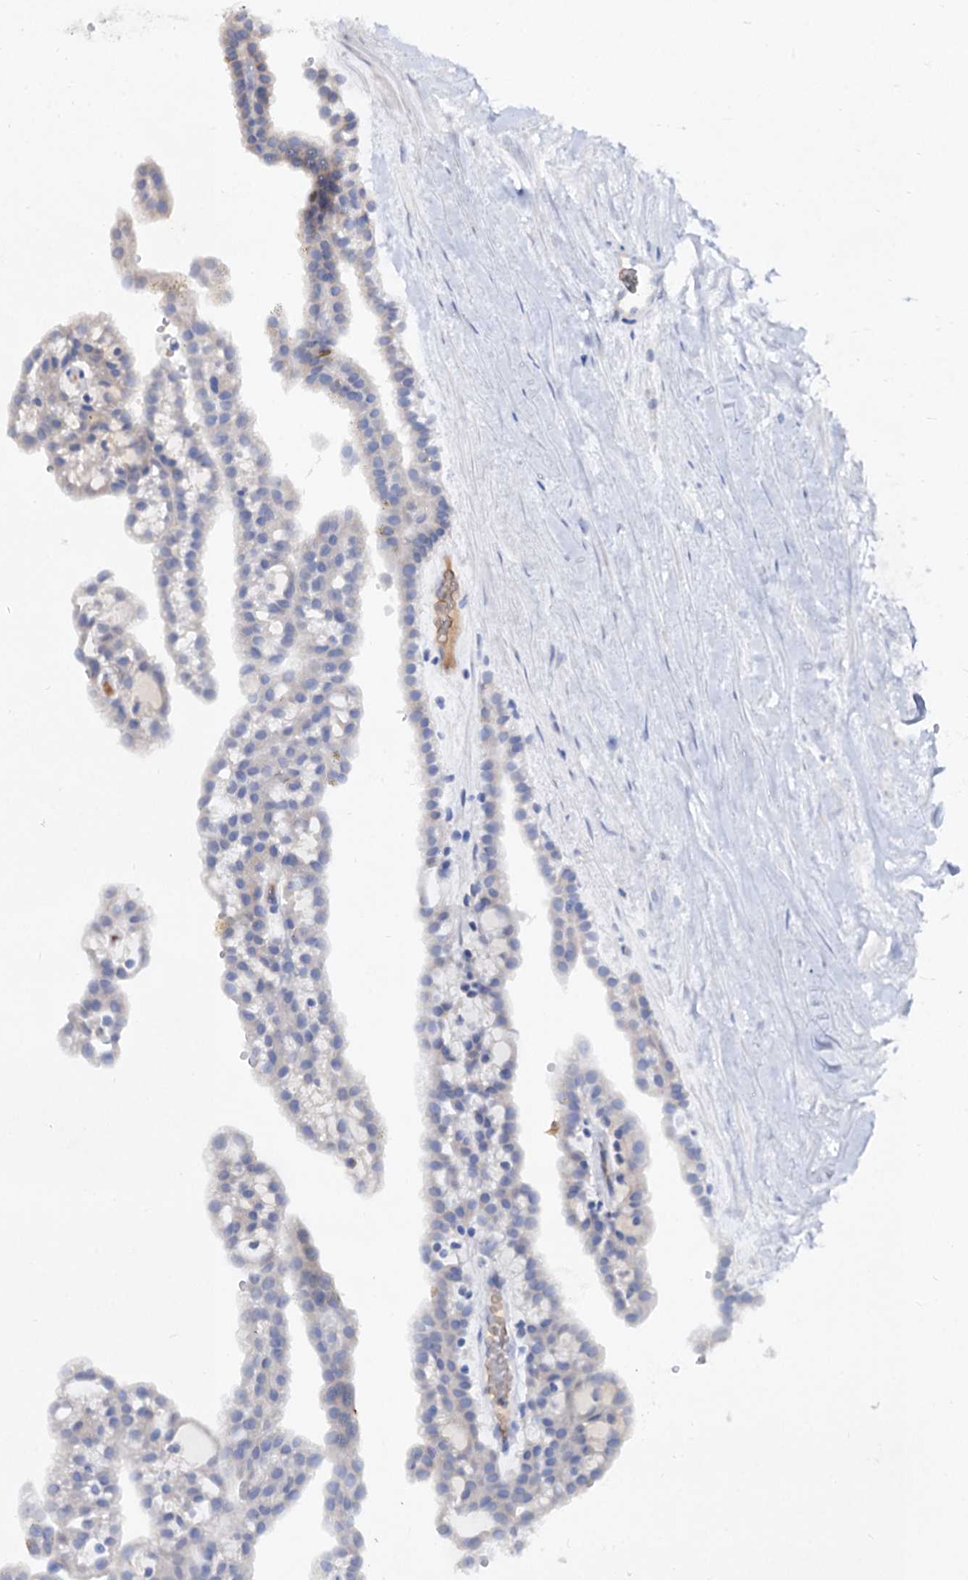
{"staining": {"intensity": "weak", "quantity": "<25%", "location": "cytoplasmic/membranous"}, "tissue": "renal cancer", "cell_type": "Tumor cells", "image_type": "cancer", "snomed": [{"axis": "morphology", "description": "Adenocarcinoma, NOS"}, {"axis": "topography", "description": "Kidney"}], "caption": "Immunohistochemistry (IHC) image of adenocarcinoma (renal) stained for a protein (brown), which demonstrates no staining in tumor cells.", "gene": "ARFIP2", "patient": {"sex": "male", "age": 63}}